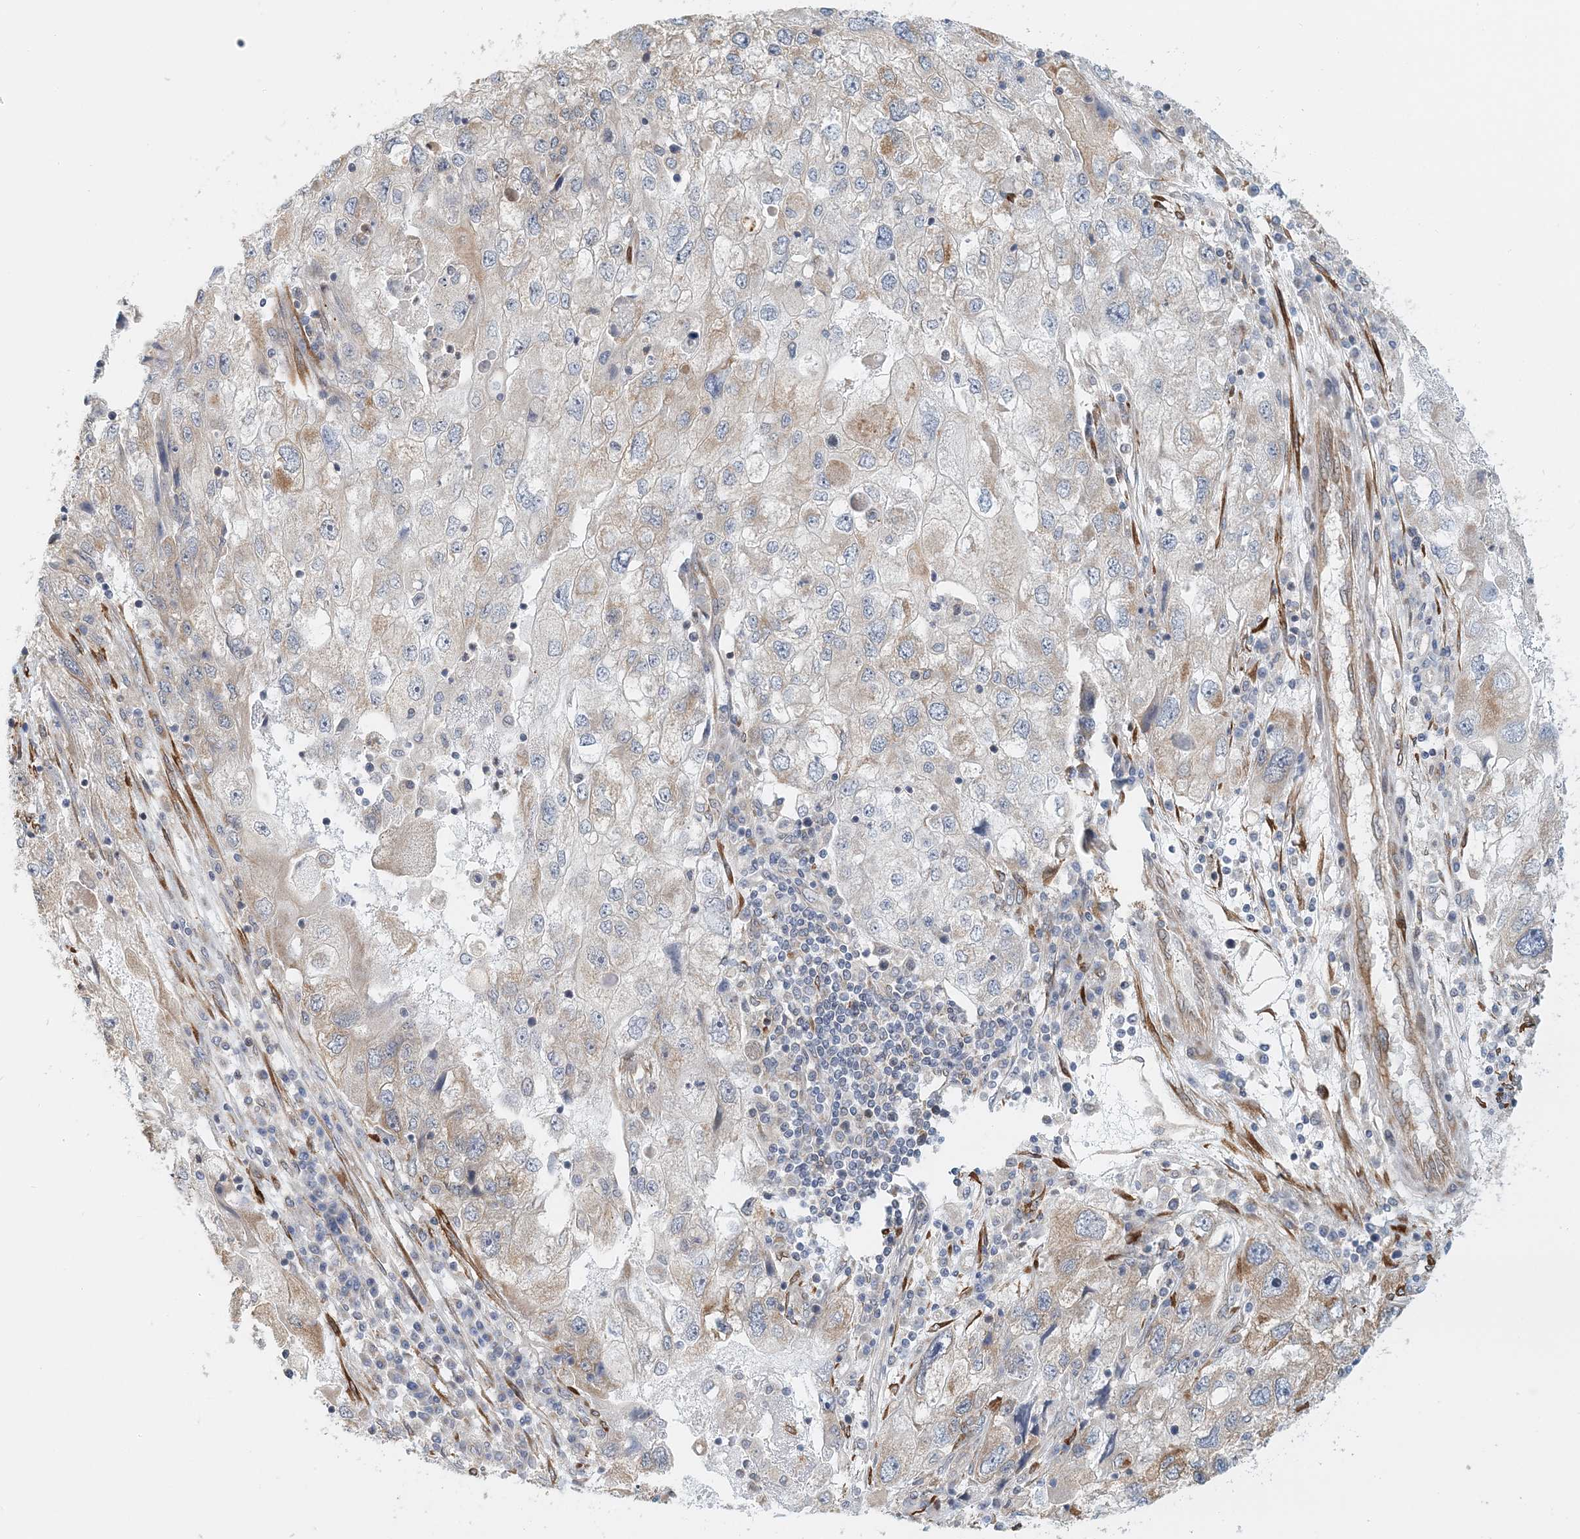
{"staining": {"intensity": "weak", "quantity": "<25%", "location": "cytoplasmic/membranous"}, "tissue": "endometrial cancer", "cell_type": "Tumor cells", "image_type": "cancer", "snomed": [{"axis": "morphology", "description": "Adenocarcinoma, NOS"}, {"axis": "topography", "description": "Endometrium"}], "caption": "High power microscopy photomicrograph of an IHC photomicrograph of endometrial cancer, revealing no significant positivity in tumor cells.", "gene": "PCYOX1L", "patient": {"sex": "female", "age": 49}}